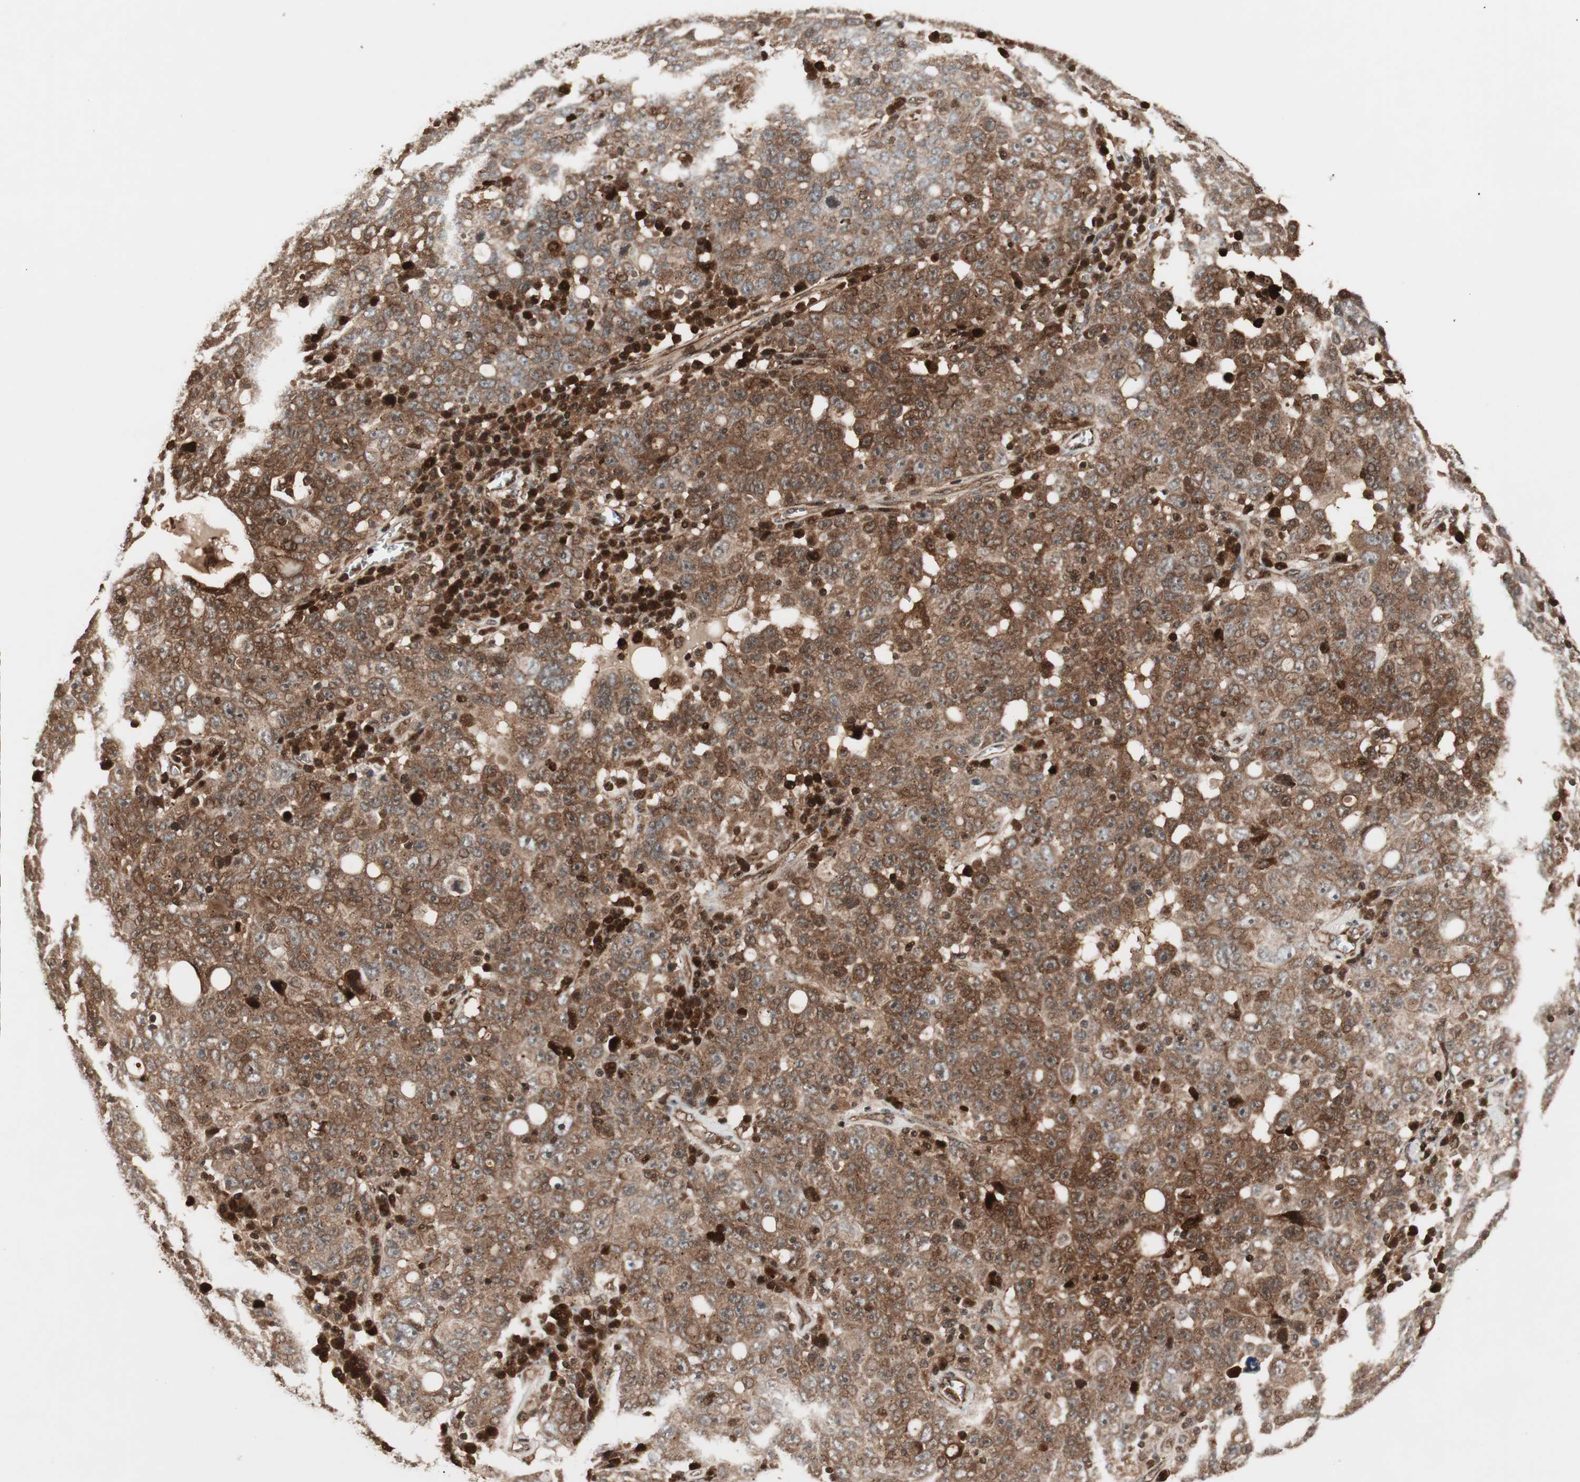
{"staining": {"intensity": "strong", "quantity": ">75%", "location": "cytoplasmic/membranous"}, "tissue": "ovarian cancer", "cell_type": "Tumor cells", "image_type": "cancer", "snomed": [{"axis": "morphology", "description": "Carcinoma, endometroid"}, {"axis": "topography", "description": "Ovary"}], "caption": "IHC staining of ovarian endometroid carcinoma, which exhibits high levels of strong cytoplasmic/membranous staining in about >75% of tumor cells indicating strong cytoplasmic/membranous protein staining. The staining was performed using DAB (3,3'-diaminobenzidine) (brown) for protein detection and nuclei were counterstained in hematoxylin (blue).", "gene": "PRKG2", "patient": {"sex": "female", "age": 62}}